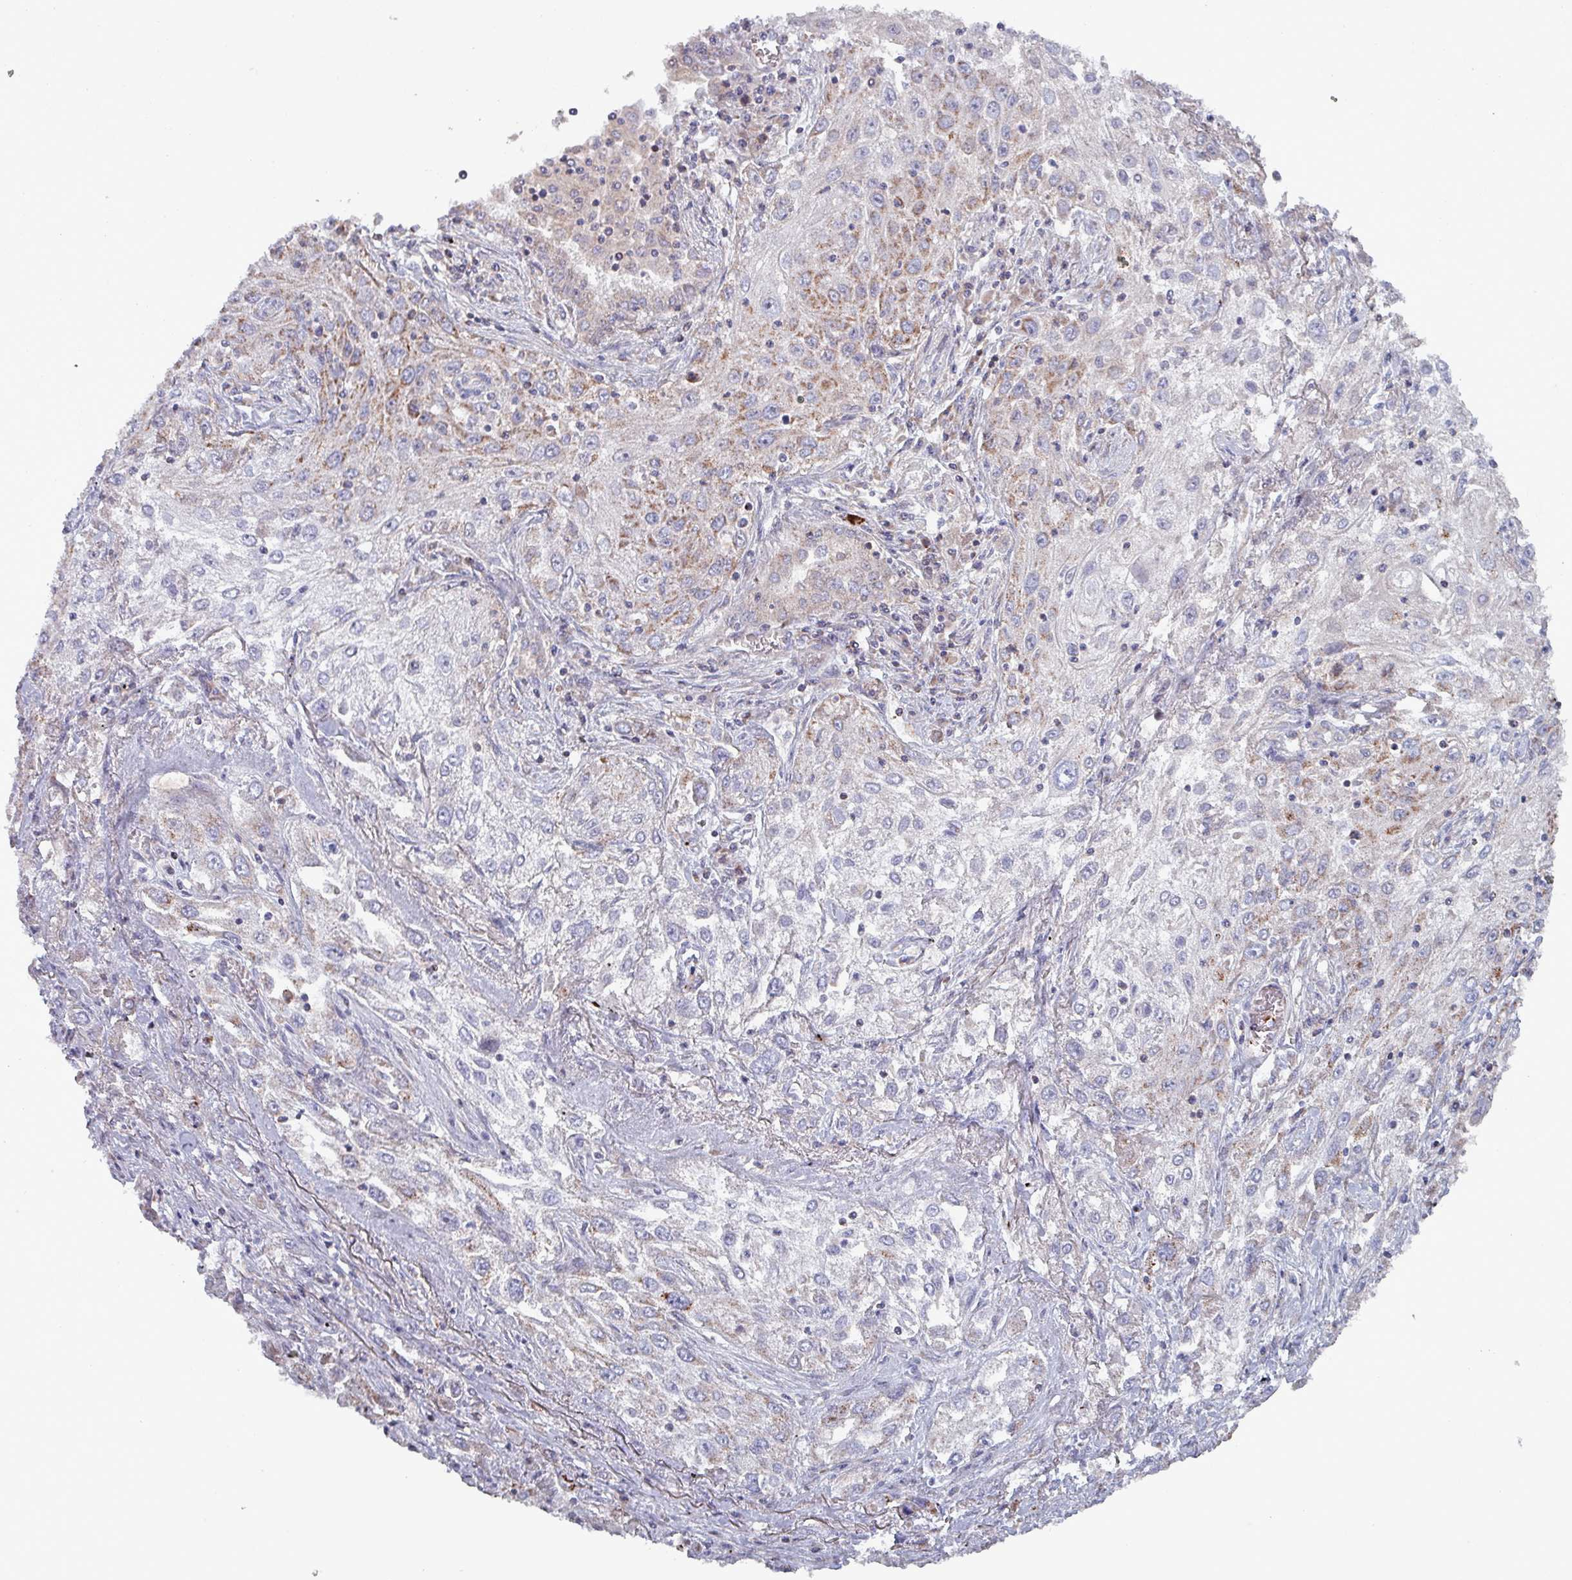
{"staining": {"intensity": "moderate", "quantity": "<25%", "location": "cytoplasmic/membranous"}, "tissue": "lung cancer", "cell_type": "Tumor cells", "image_type": "cancer", "snomed": [{"axis": "morphology", "description": "Squamous cell carcinoma, NOS"}, {"axis": "topography", "description": "Lung"}], "caption": "About <25% of tumor cells in lung squamous cell carcinoma demonstrate moderate cytoplasmic/membranous protein positivity as visualized by brown immunohistochemical staining.", "gene": "ZNF322", "patient": {"sex": "female", "age": 69}}